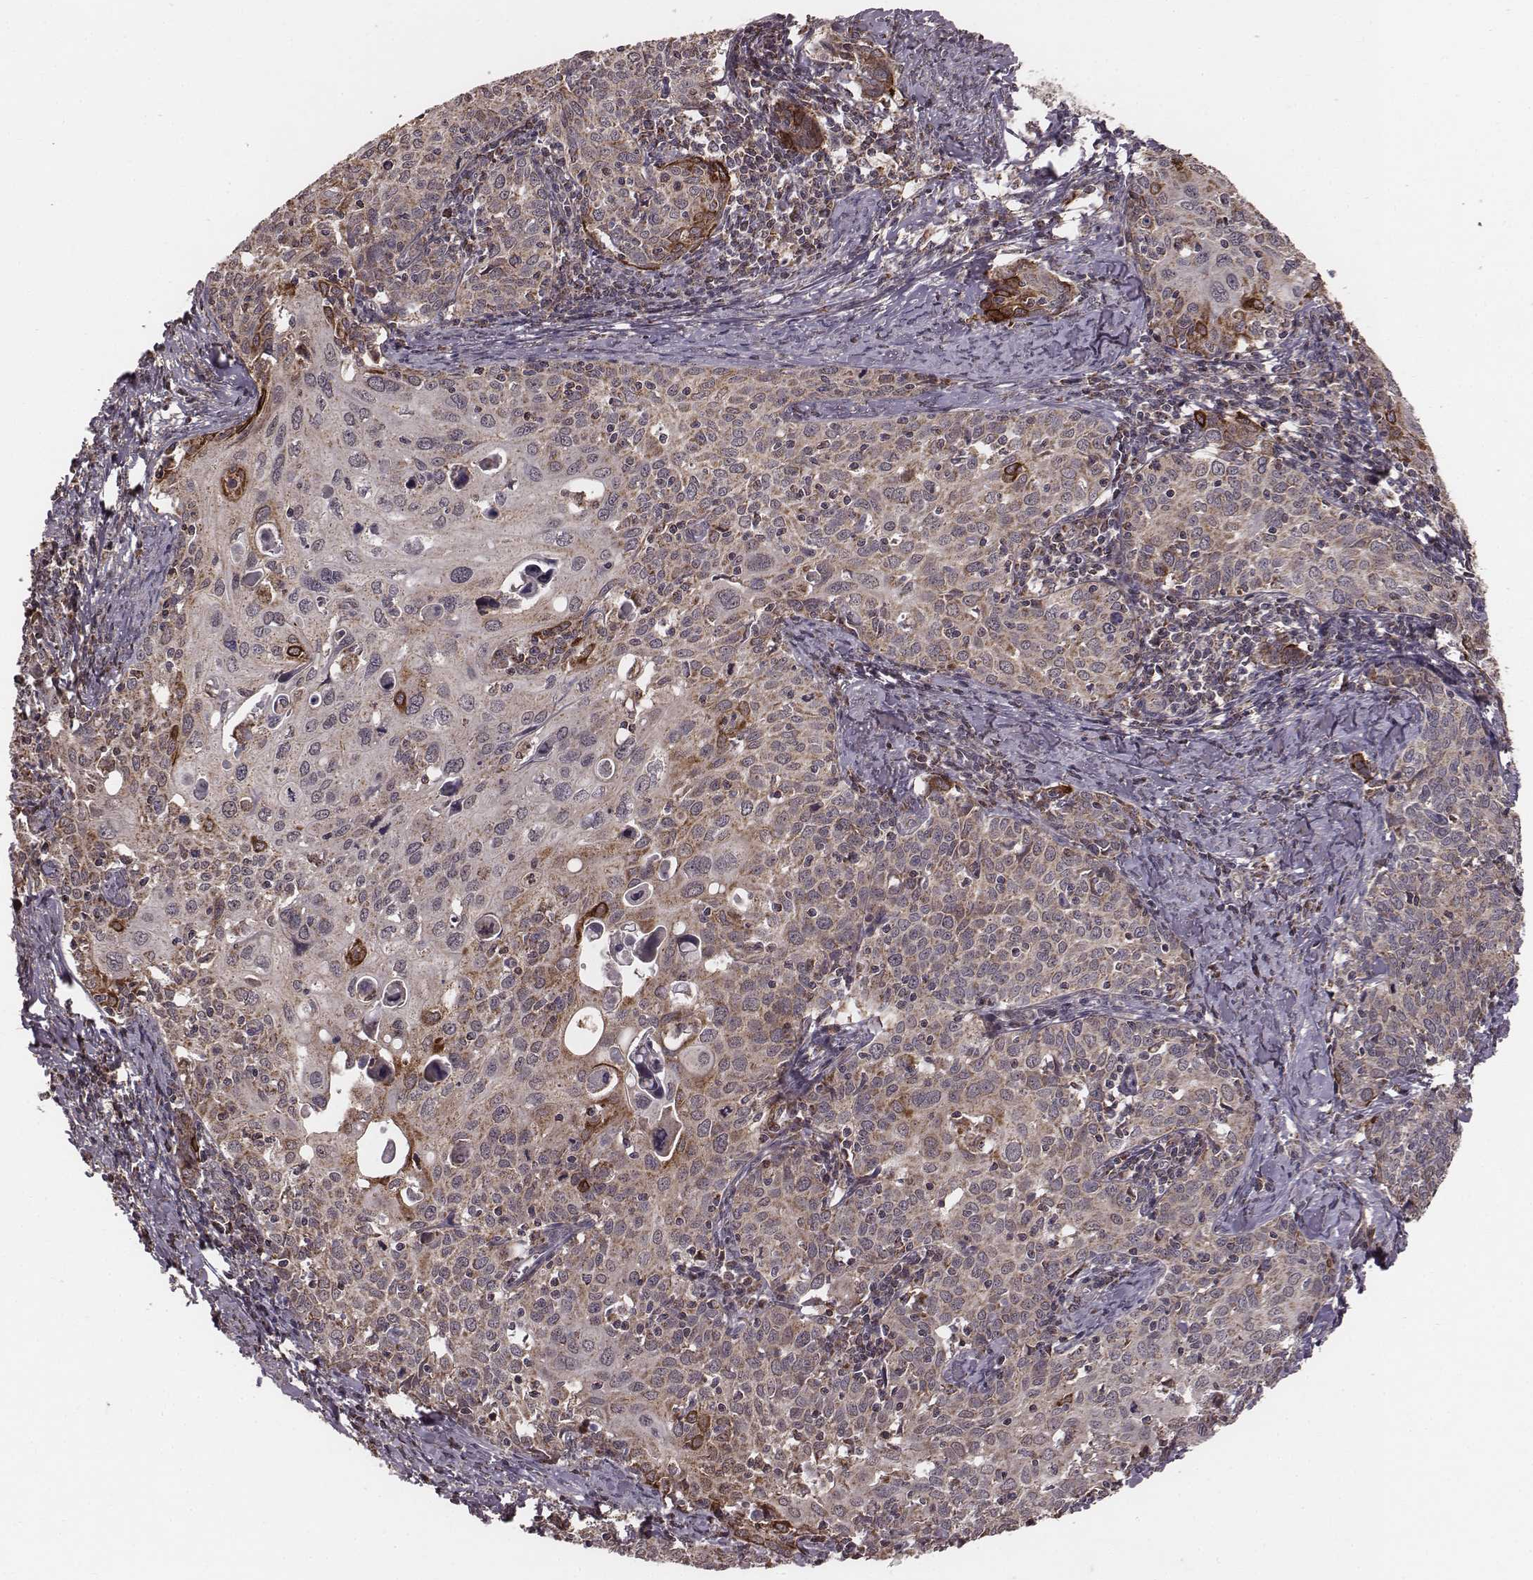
{"staining": {"intensity": "moderate", "quantity": ">75%", "location": "cytoplasmic/membranous"}, "tissue": "cervical cancer", "cell_type": "Tumor cells", "image_type": "cancer", "snomed": [{"axis": "morphology", "description": "Squamous cell carcinoma, NOS"}, {"axis": "topography", "description": "Cervix"}], "caption": "Immunohistochemical staining of cervical cancer (squamous cell carcinoma) reveals moderate cytoplasmic/membranous protein expression in about >75% of tumor cells. (brown staining indicates protein expression, while blue staining denotes nuclei).", "gene": "PDCD2L", "patient": {"sex": "female", "age": 62}}